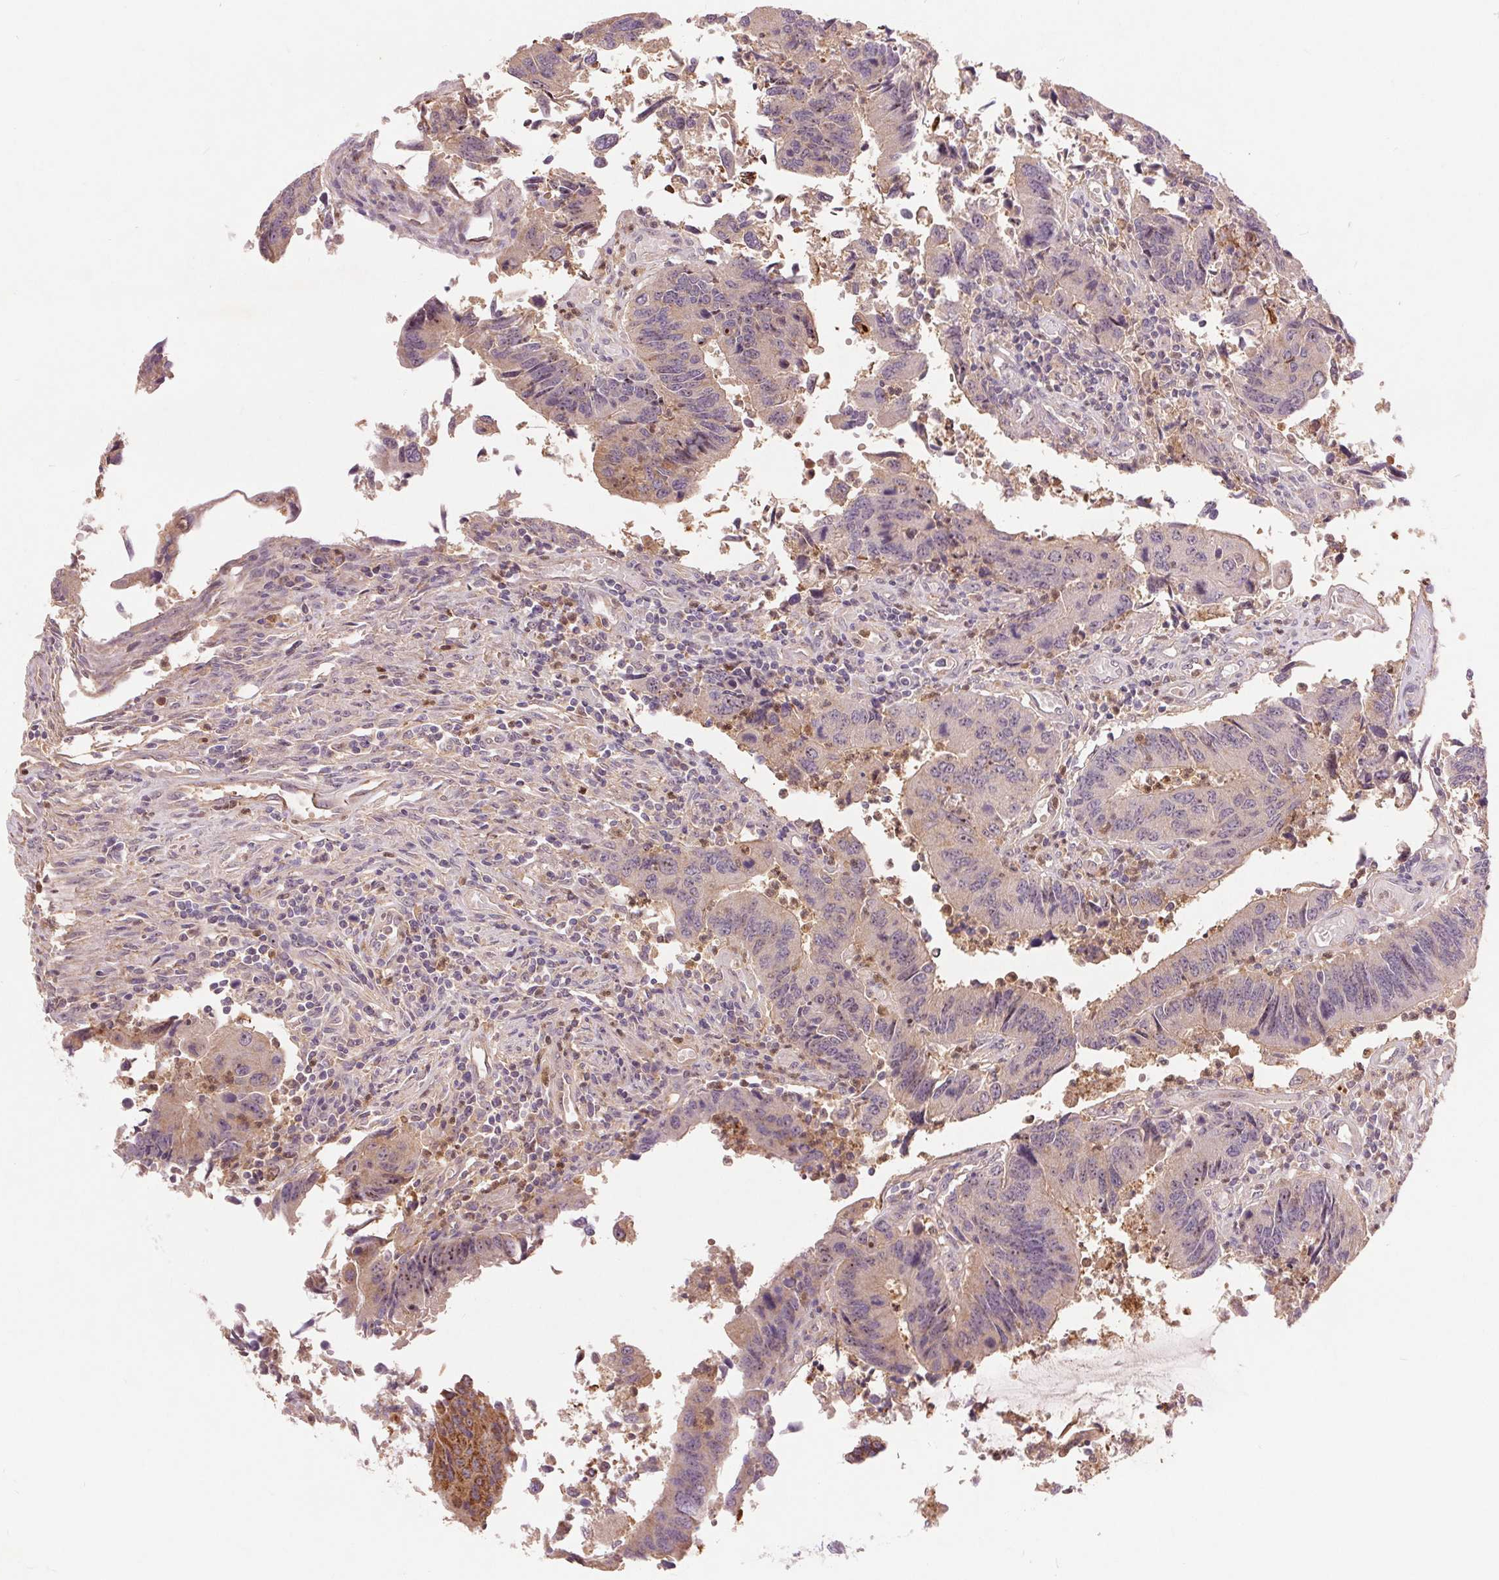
{"staining": {"intensity": "weak", "quantity": "25%-75%", "location": "cytoplasmic/membranous"}, "tissue": "colorectal cancer", "cell_type": "Tumor cells", "image_type": "cancer", "snomed": [{"axis": "morphology", "description": "Adenocarcinoma, NOS"}, {"axis": "topography", "description": "Colon"}], "caption": "Colorectal adenocarcinoma stained for a protein displays weak cytoplasmic/membranous positivity in tumor cells.", "gene": "RANBP3L", "patient": {"sex": "female", "age": 67}}